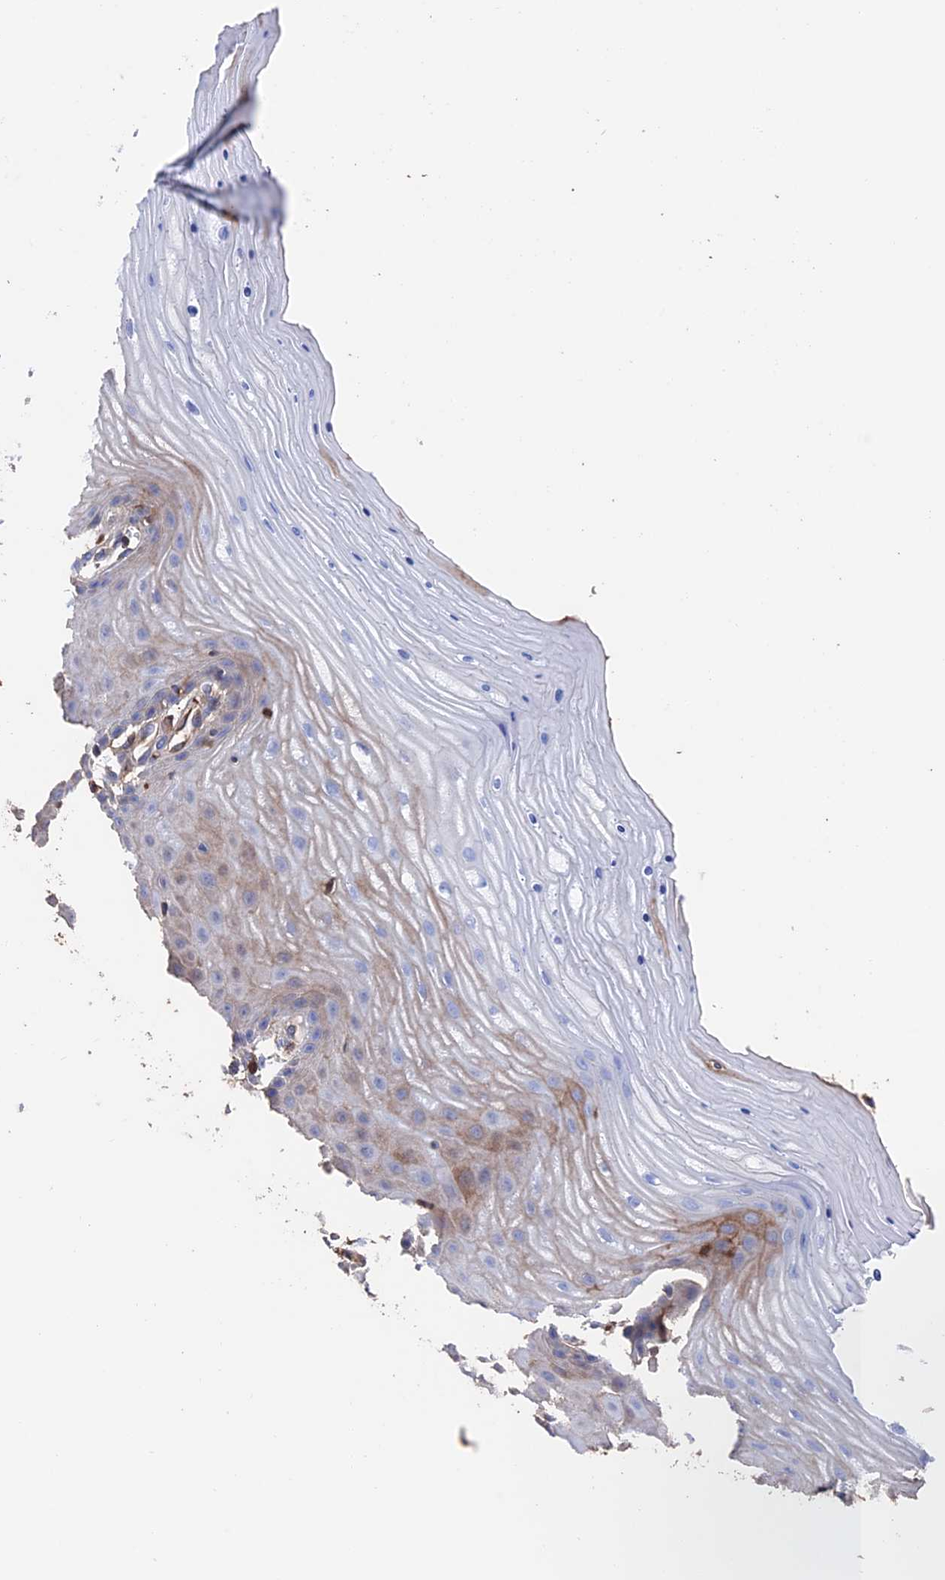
{"staining": {"intensity": "negative", "quantity": "none", "location": "none"}, "tissue": "cervix", "cell_type": "Glandular cells", "image_type": "normal", "snomed": [{"axis": "morphology", "description": "Normal tissue, NOS"}, {"axis": "topography", "description": "Cervix"}], "caption": "Immunohistochemical staining of unremarkable cervix exhibits no significant expression in glandular cells.", "gene": "HPF1", "patient": {"sex": "female", "age": 55}}